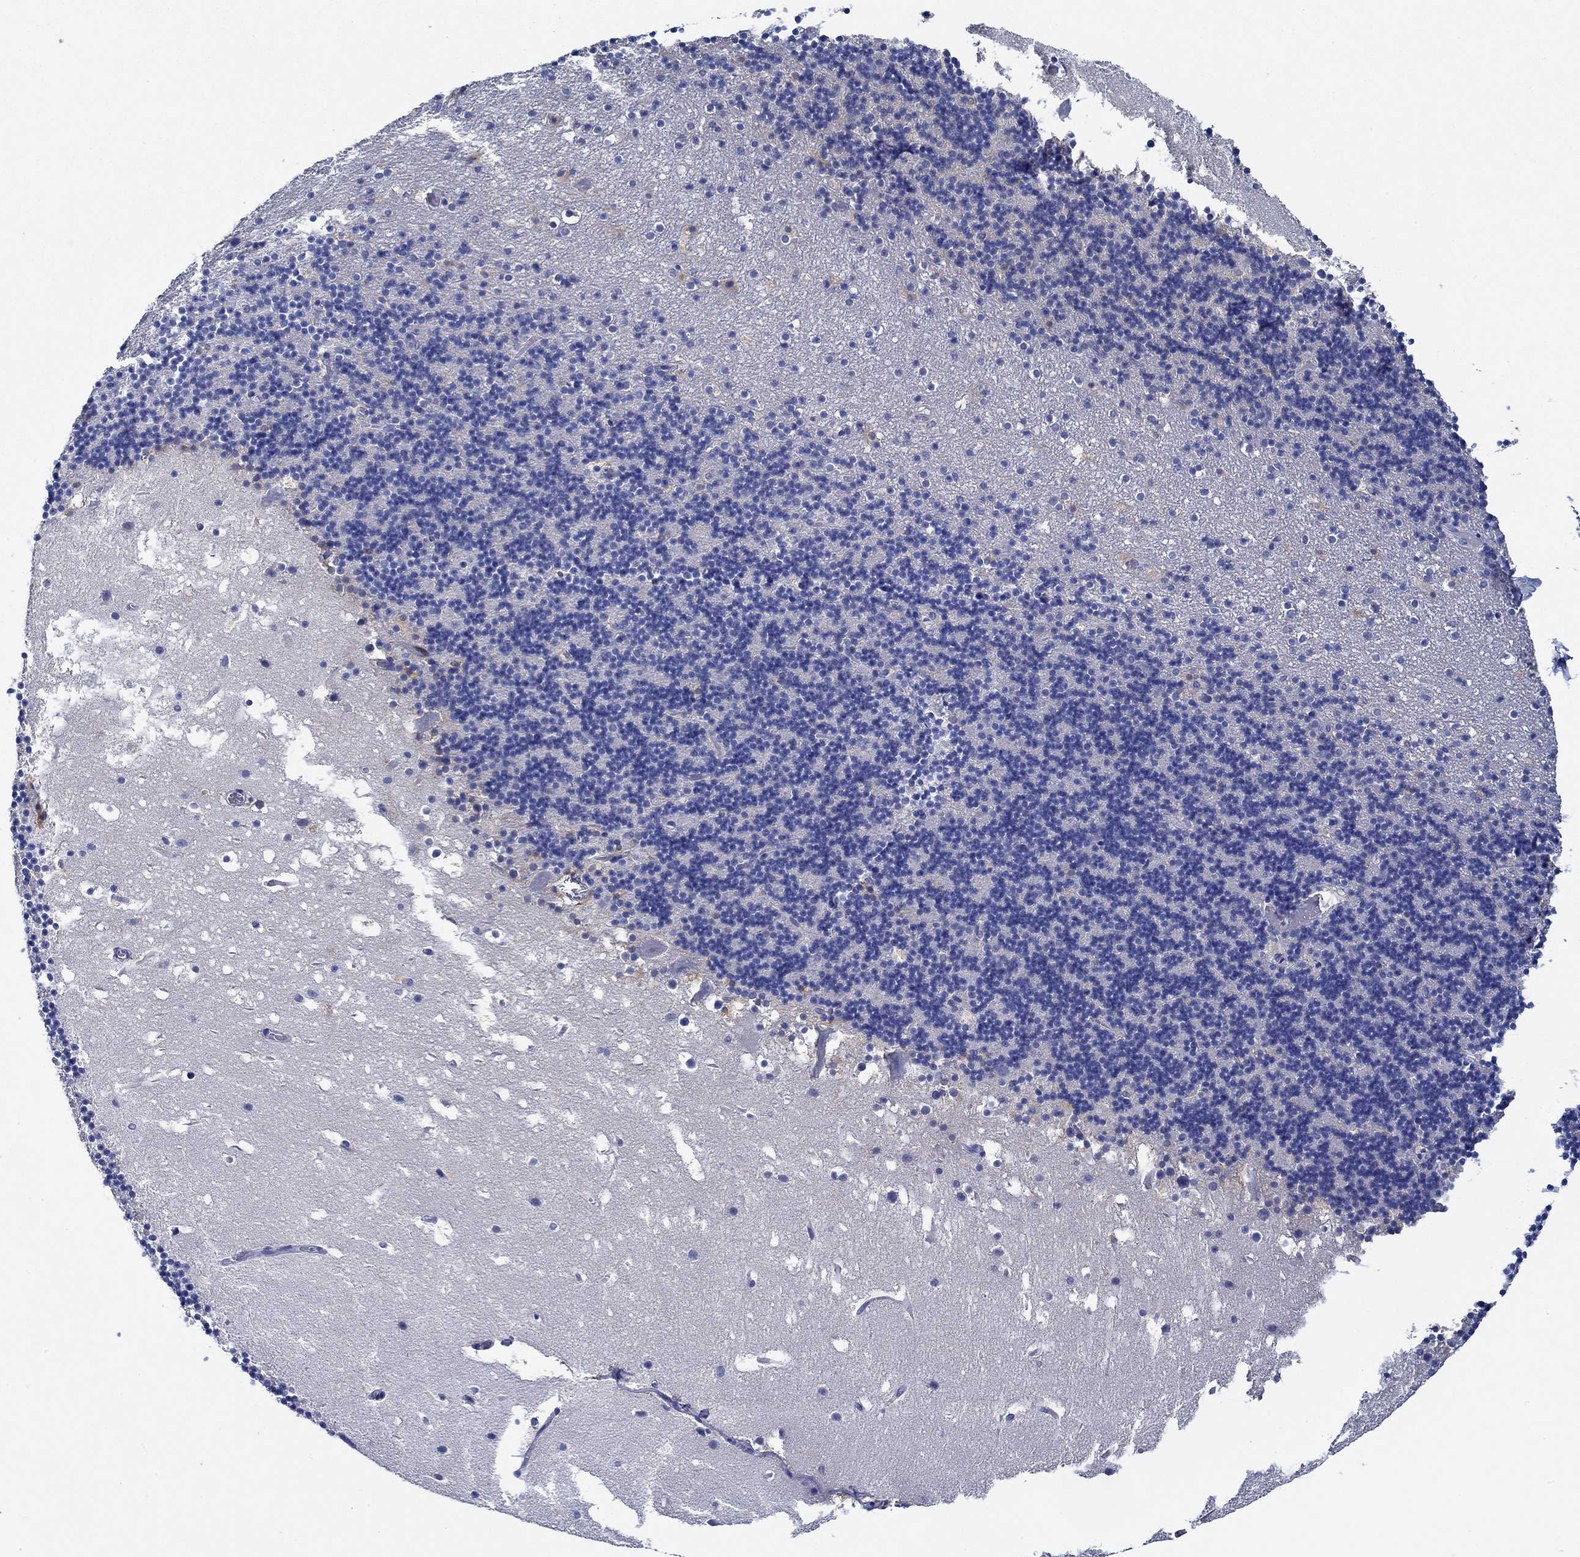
{"staining": {"intensity": "strong", "quantity": "<25%", "location": "cytoplasmic/membranous"}, "tissue": "cerebellum", "cell_type": "Cells in granular layer", "image_type": "normal", "snomed": [{"axis": "morphology", "description": "Normal tissue, NOS"}, {"axis": "topography", "description": "Cerebellum"}], "caption": "Approximately <25% of cells in granular layer in unremarkable human cerebellum display strong cytoplasmic/membranous protein staining as visualized by brown immunohistochemical staining.", "gene": "SLC27A3", "patient": {"sex": "male", "age": 37}}